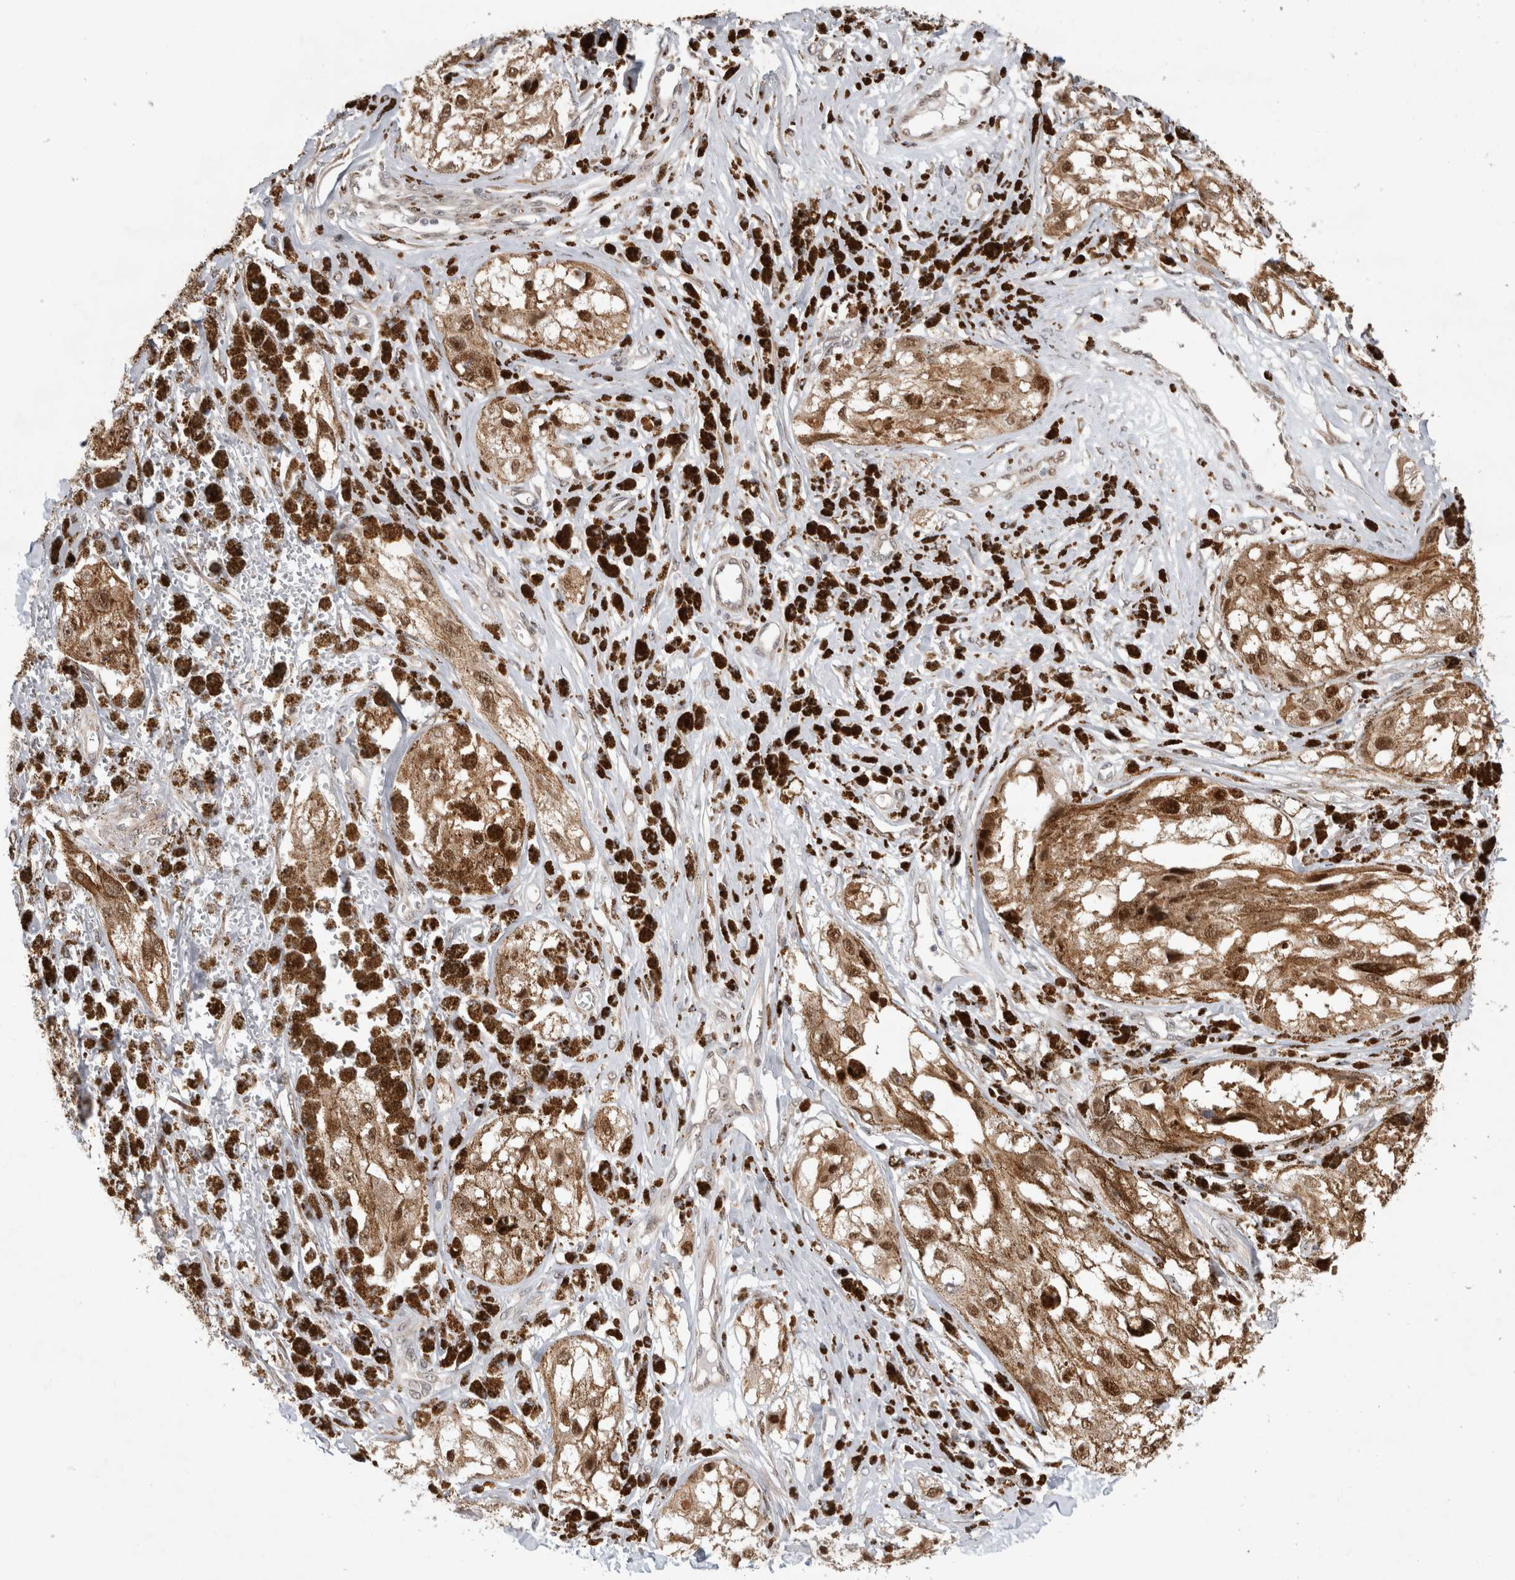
{"staining": {"intensity": "moderate", "quantity": ">75%", "location": "nuclear"}, "tissue": "melanoma", "cell_type": "Tumor cells", "image_type": "cancer", "snomed": [{"axis": "morphology", "description": "Malignant melanoma, NOS"}, {"axis": "topography", "description": "Skin"}], "caption": "Immunohistochemical staining of melanoma exhibits medium levels of moderate nuclear staining in about >75% of tumor cells.", "gene": "NAB2", "patient": {"sex": "male", "age": 88}}